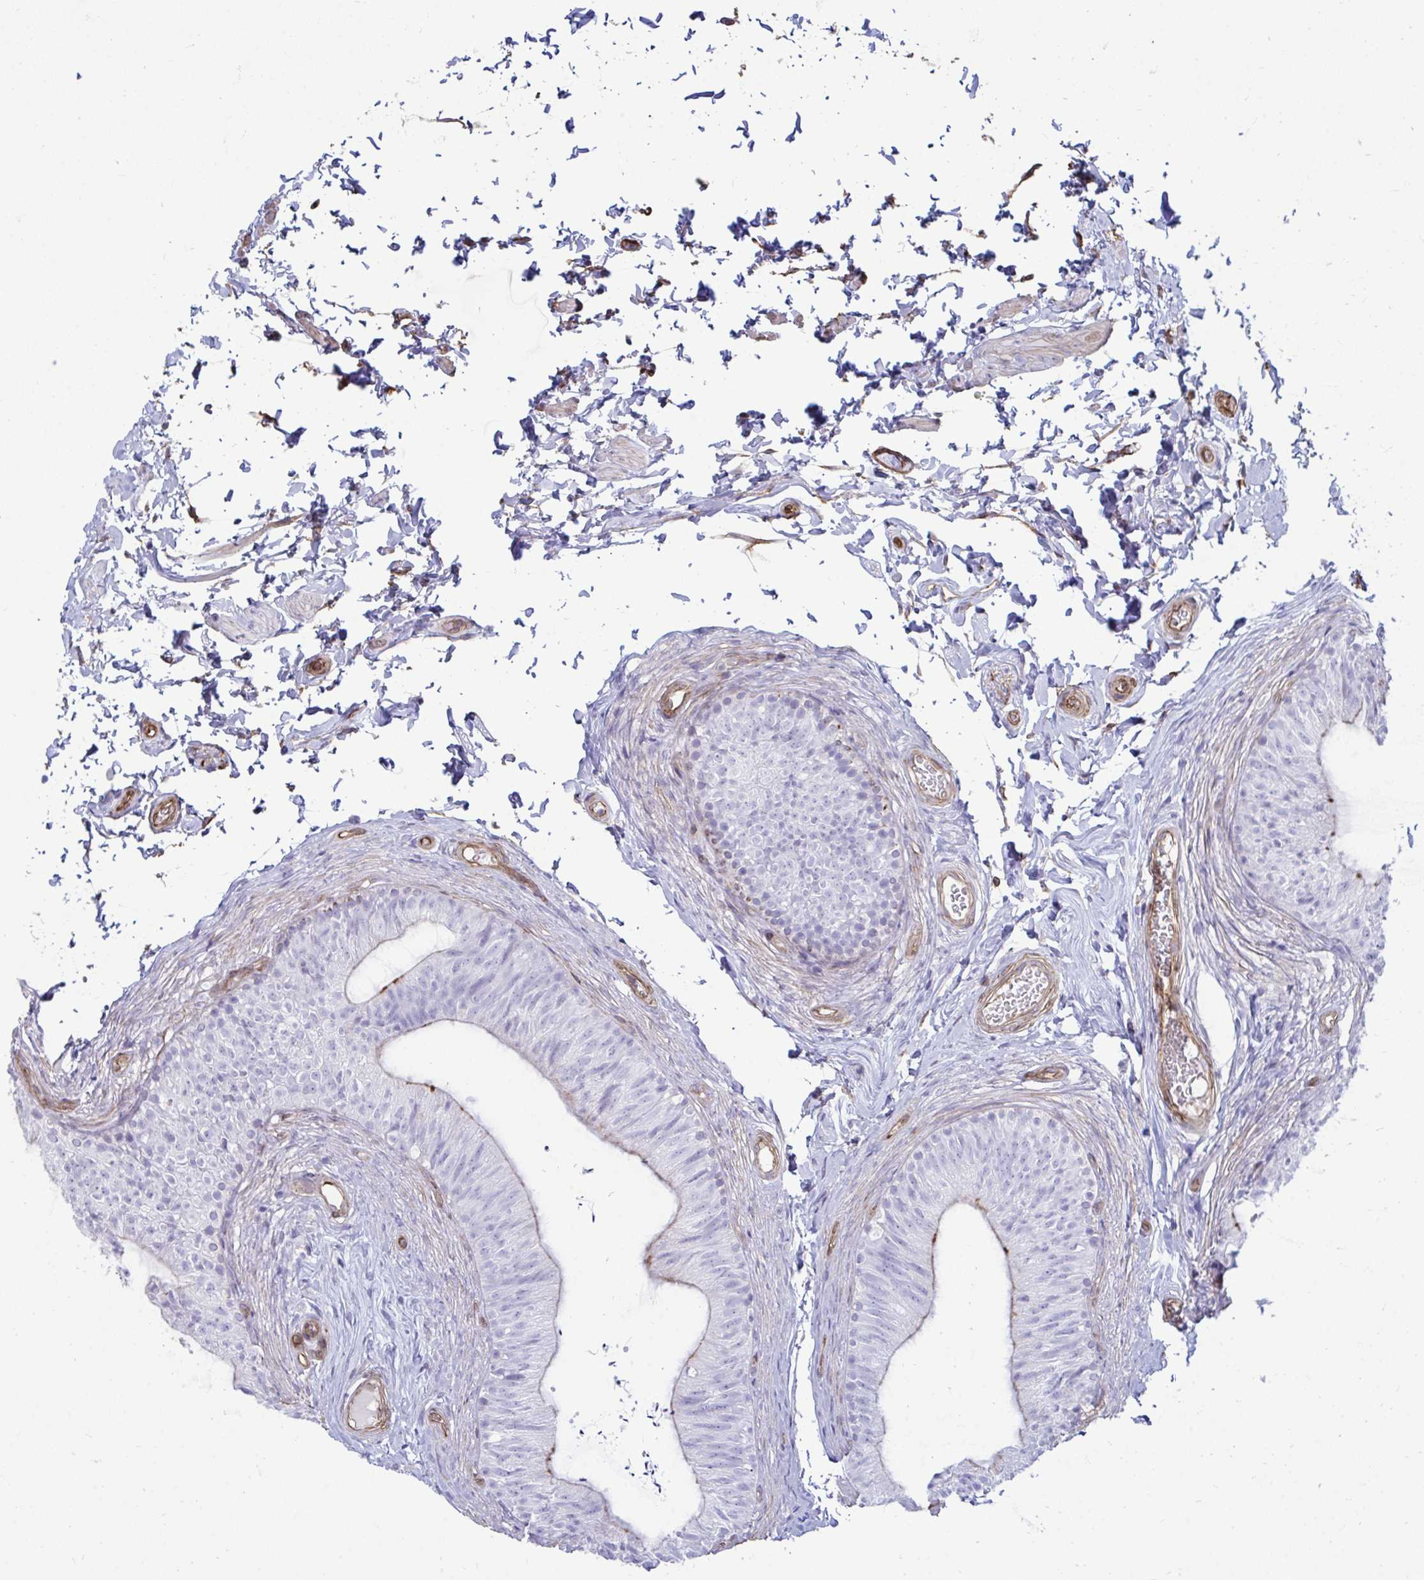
{"staining": {"intensity": "moderate", "quantity": "<25%", "location": "cytoplasmic/membranous"}, "tissue": "epididymis", "cell_type": "Glandular cells", "image_type": "normal", "snomed": [{"axis": "morphology", "description": "Normal tissue, NOS"}, {"axis": "topography", "description": "Epididymis, spermatic cord, NOS"}, {"axis": "topography", "description": "Epididymis"}, {"axis": "topography", "description": "Peripheral nerve tissue"}], "caption": "DAB (3,3'-diaminobenzidine) immunohistochemical staining of normal human epididymis shows moderate cytoplasmic/membranous protein positivity in approximately <25% of glandular cells.", "gene": "UBL3", "patient": {"sex": "male", "age": 29}}